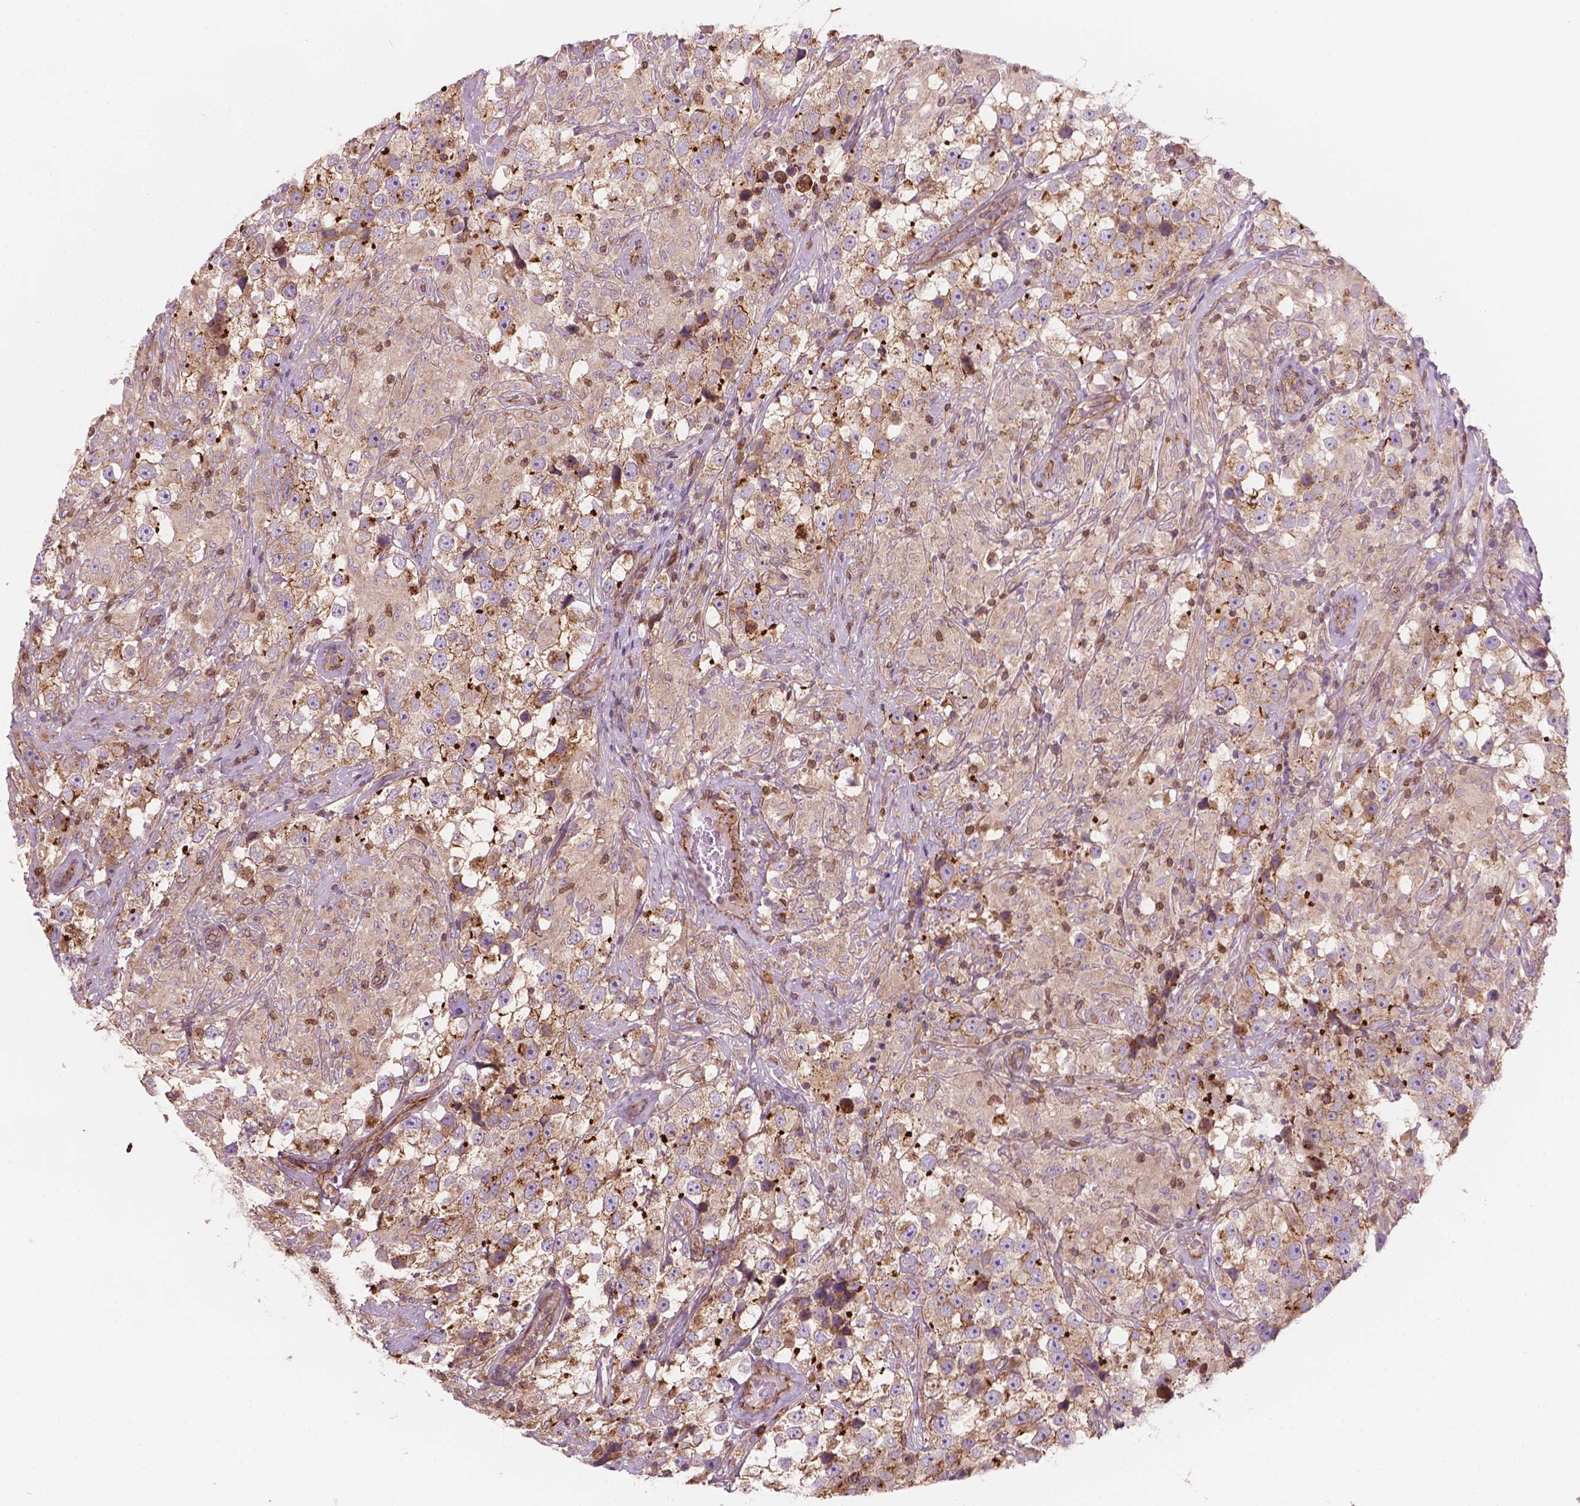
{"staining": {"intensity": "weak", "quantity": ">75%", "location": "cytoplasmic/membranous"}, "tissue": "testis cancer", "cell_type": "Tumor cells", "image_type": "cancer", "snomed": [{"axis": "morphology", "description": "Seminoma, NOS"}, {"axis": "topography", "description": "Testis"}], "caption": "This is an image of immunohistochemistry staining of testis seminoma, which shows weak staining in the cytoplasmic/membranous of tumor cells.", "gene": "SURF4", "patient": {"sex": "male", "age": 46}}